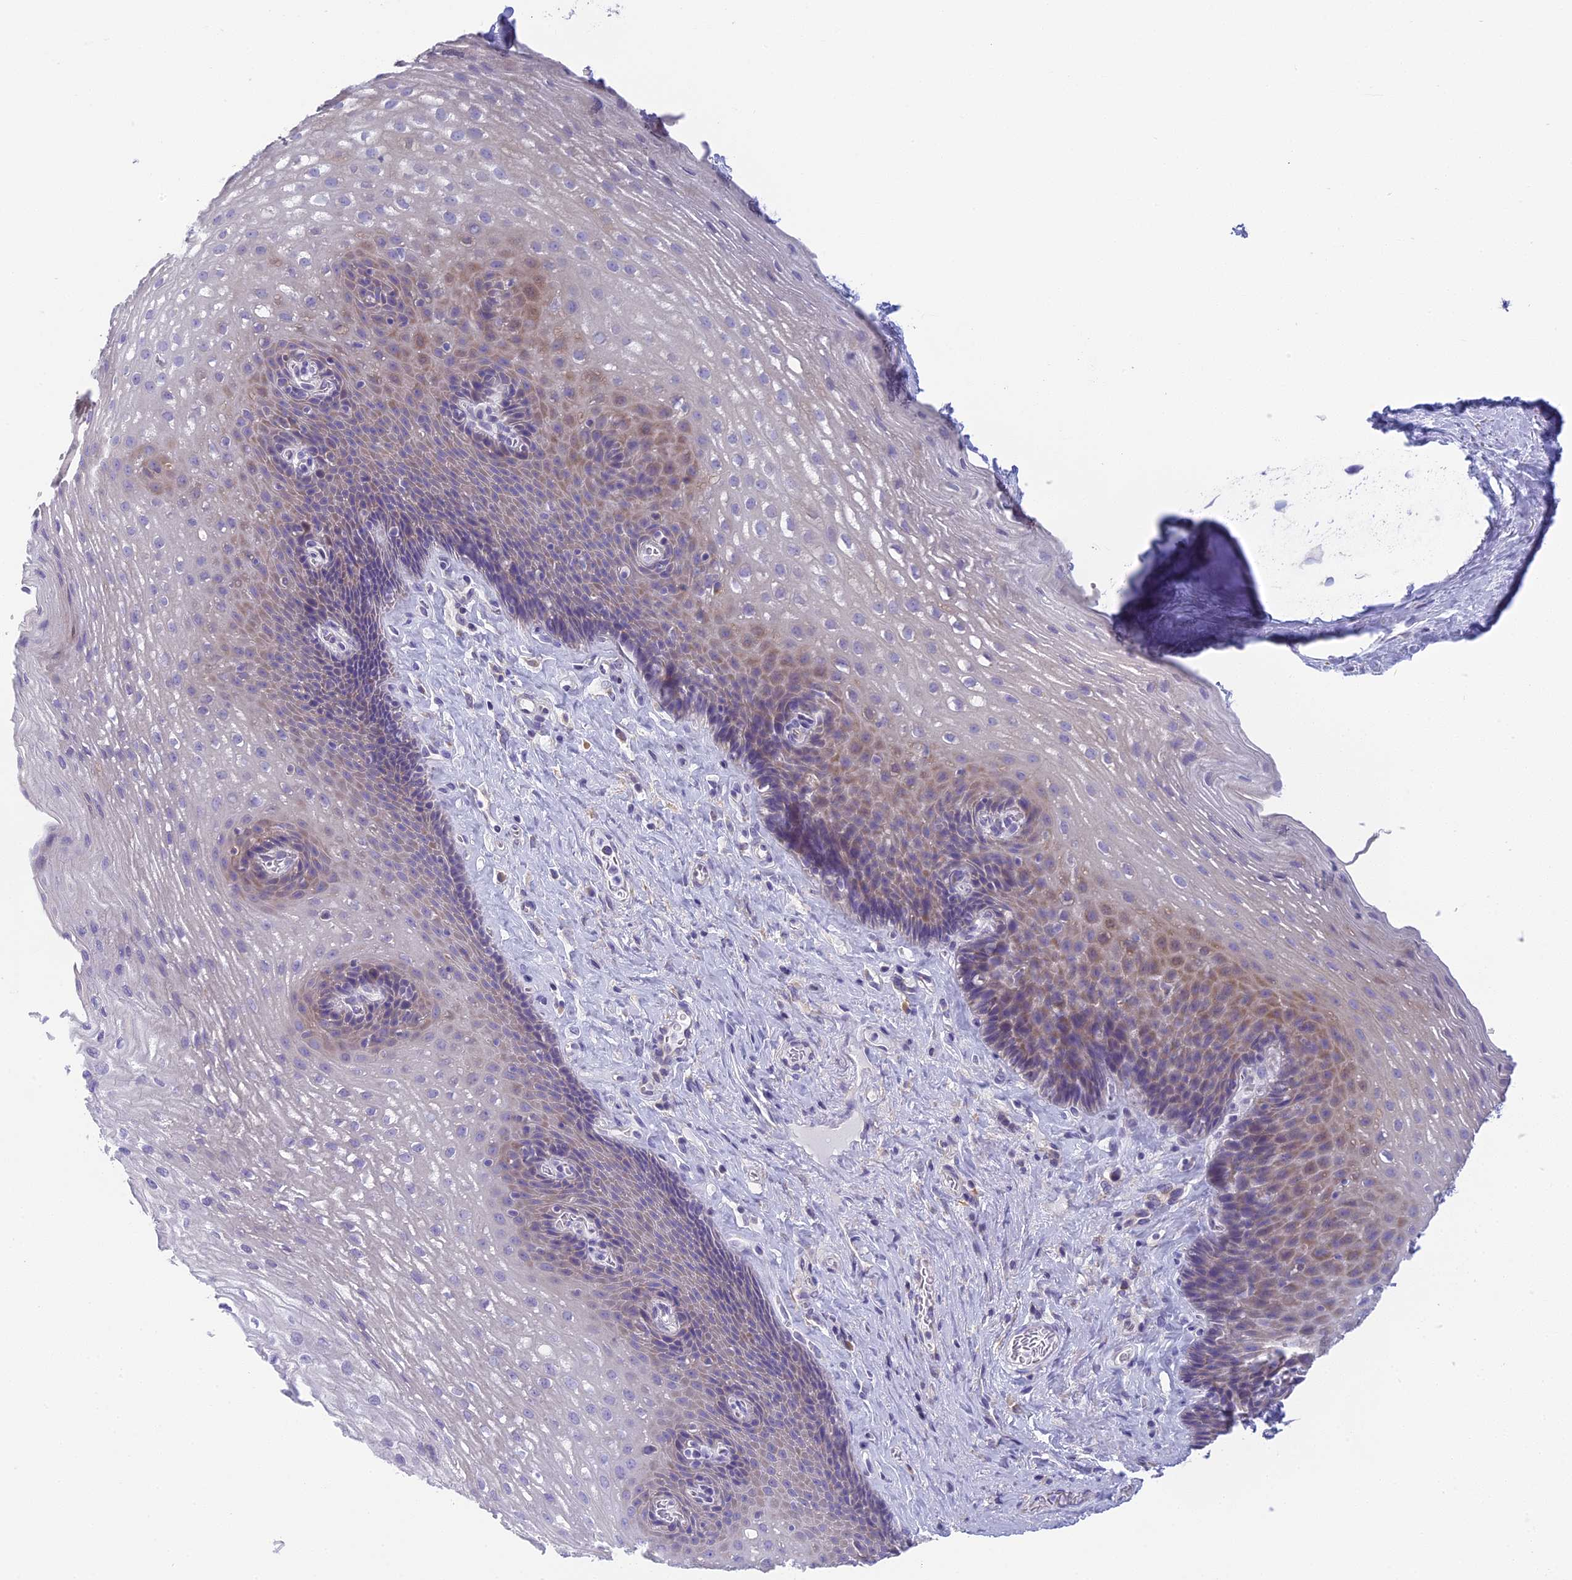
{"staining": {"intensity": "weak", "quantity": "<25%", "location": "cytoplasmic/membranous"}, "tissue": "esophagus", "cell_type": "Squamous epithelial cells", "image_type": "normal", "snomed": [{"axis": "morphology", "description": "Normal tissue, NOS"}, {"axis": "topography", "description": "Esophagus"}], "caption": "High magnification brightfield microscopy of normal esophagus stained with DAB (3,3'-diaminobenzidine) (brown) and counterstained with hematoxylin (blue): squamous epithelial cells show no significant expression. (DAB (3,3'-diaminobenzidine) immunohistochemistry visualized using brightfield microscopy, high magnification).", "gene": "ARHGEF37", "patient": {"sex": "female", "age": 66}}